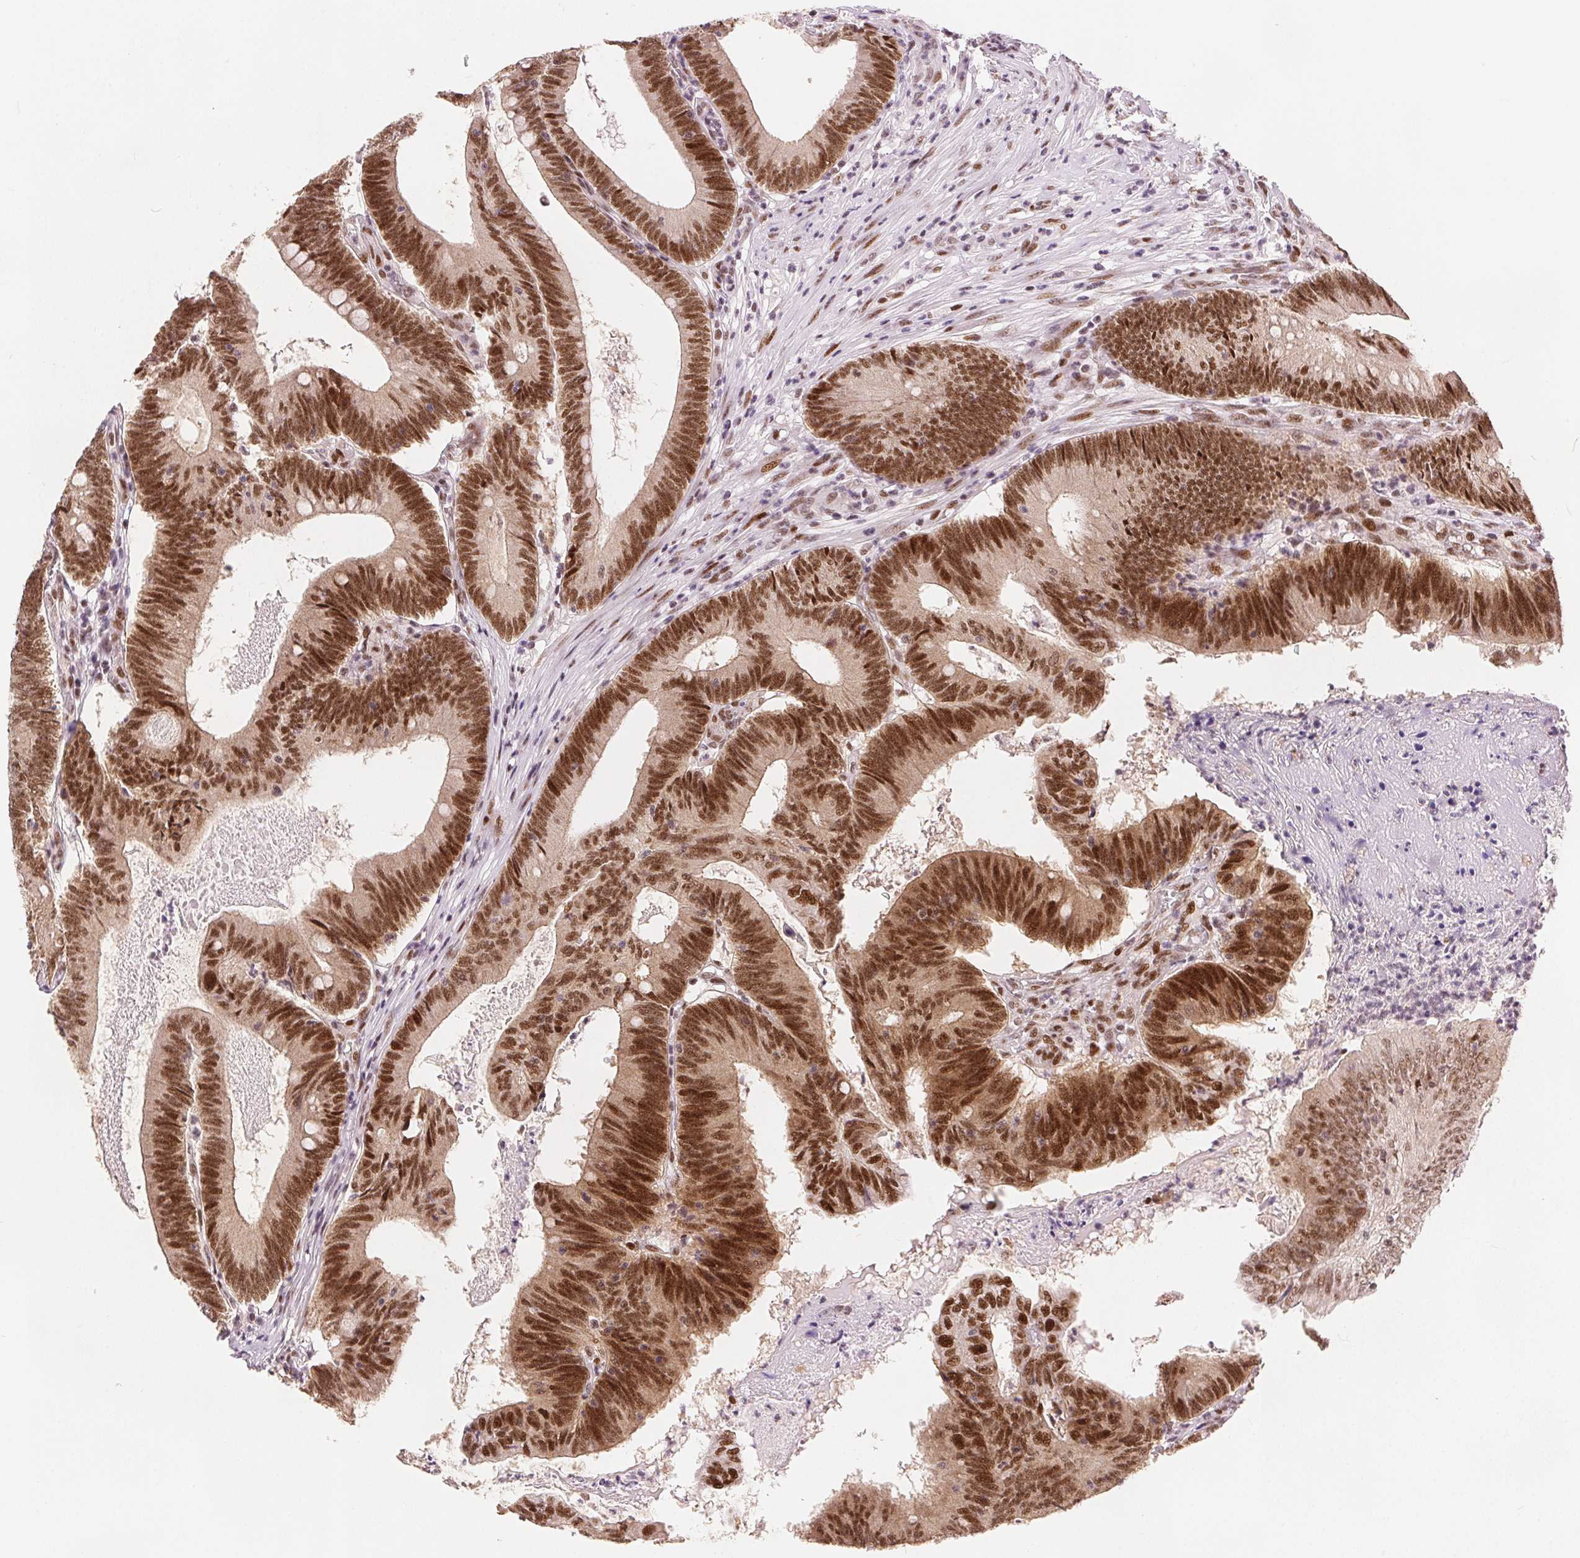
{"staining": {"intensity": "moderate", "quantity": ">75%", "location": "nuclear"}, "tissue": "colorectal cancer", "cell_type": "Tumor cells", "image_type": "cancer", "snomed": [{"axis": "morphology", "description": "Adenocarcinoma, NOS"}, {"axis": "topography", "description": "Colon"}], "caption": "The immunohistochemical stain labels moderate nuclear expression in tumor cells of colorectal cancer (adenocarcinoma) tissue.", "gene": "ZNF703", "patient": {"sex": "female", "age": 70}}